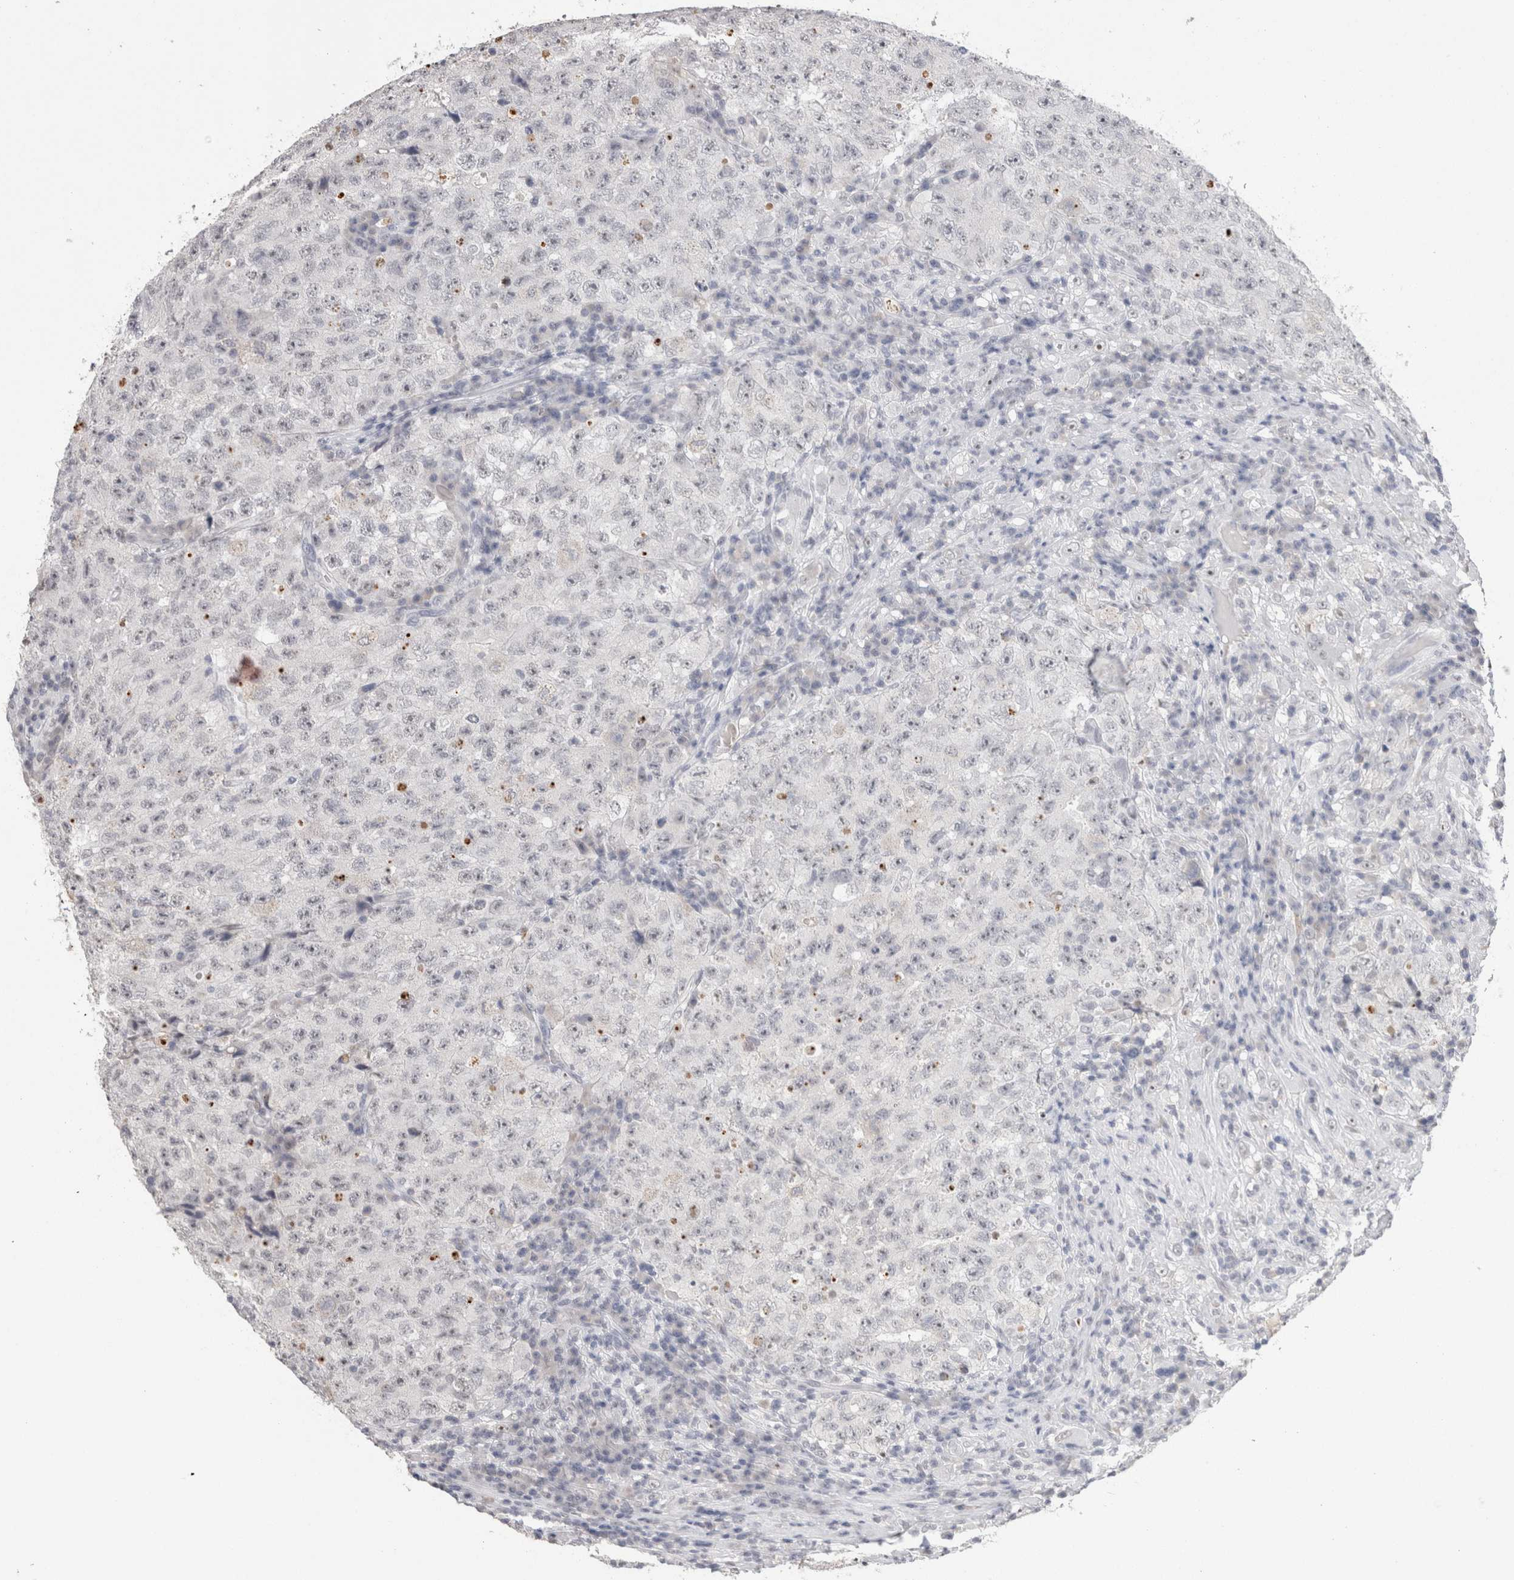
{"staining": {"intensity": "negative", "quantity": "none", "location": "none"}, "tissue": "testis cancer", "cell_type": "Tumor cells", "image_type": "cancer", "snomed": [{"axis": "morphology", "description": "Necrosis, NOS"}, {"axis": "morphology", "description": "Carcinoma, Embryonal, NOS"}, {"axis": "topography", "description": "Testis"}], "caption": "Tumor cells show no significant positivity in embryonal carcinoma (testis).", "gene": "CADM3", "patient": {"sex": "male", "age": 19}}